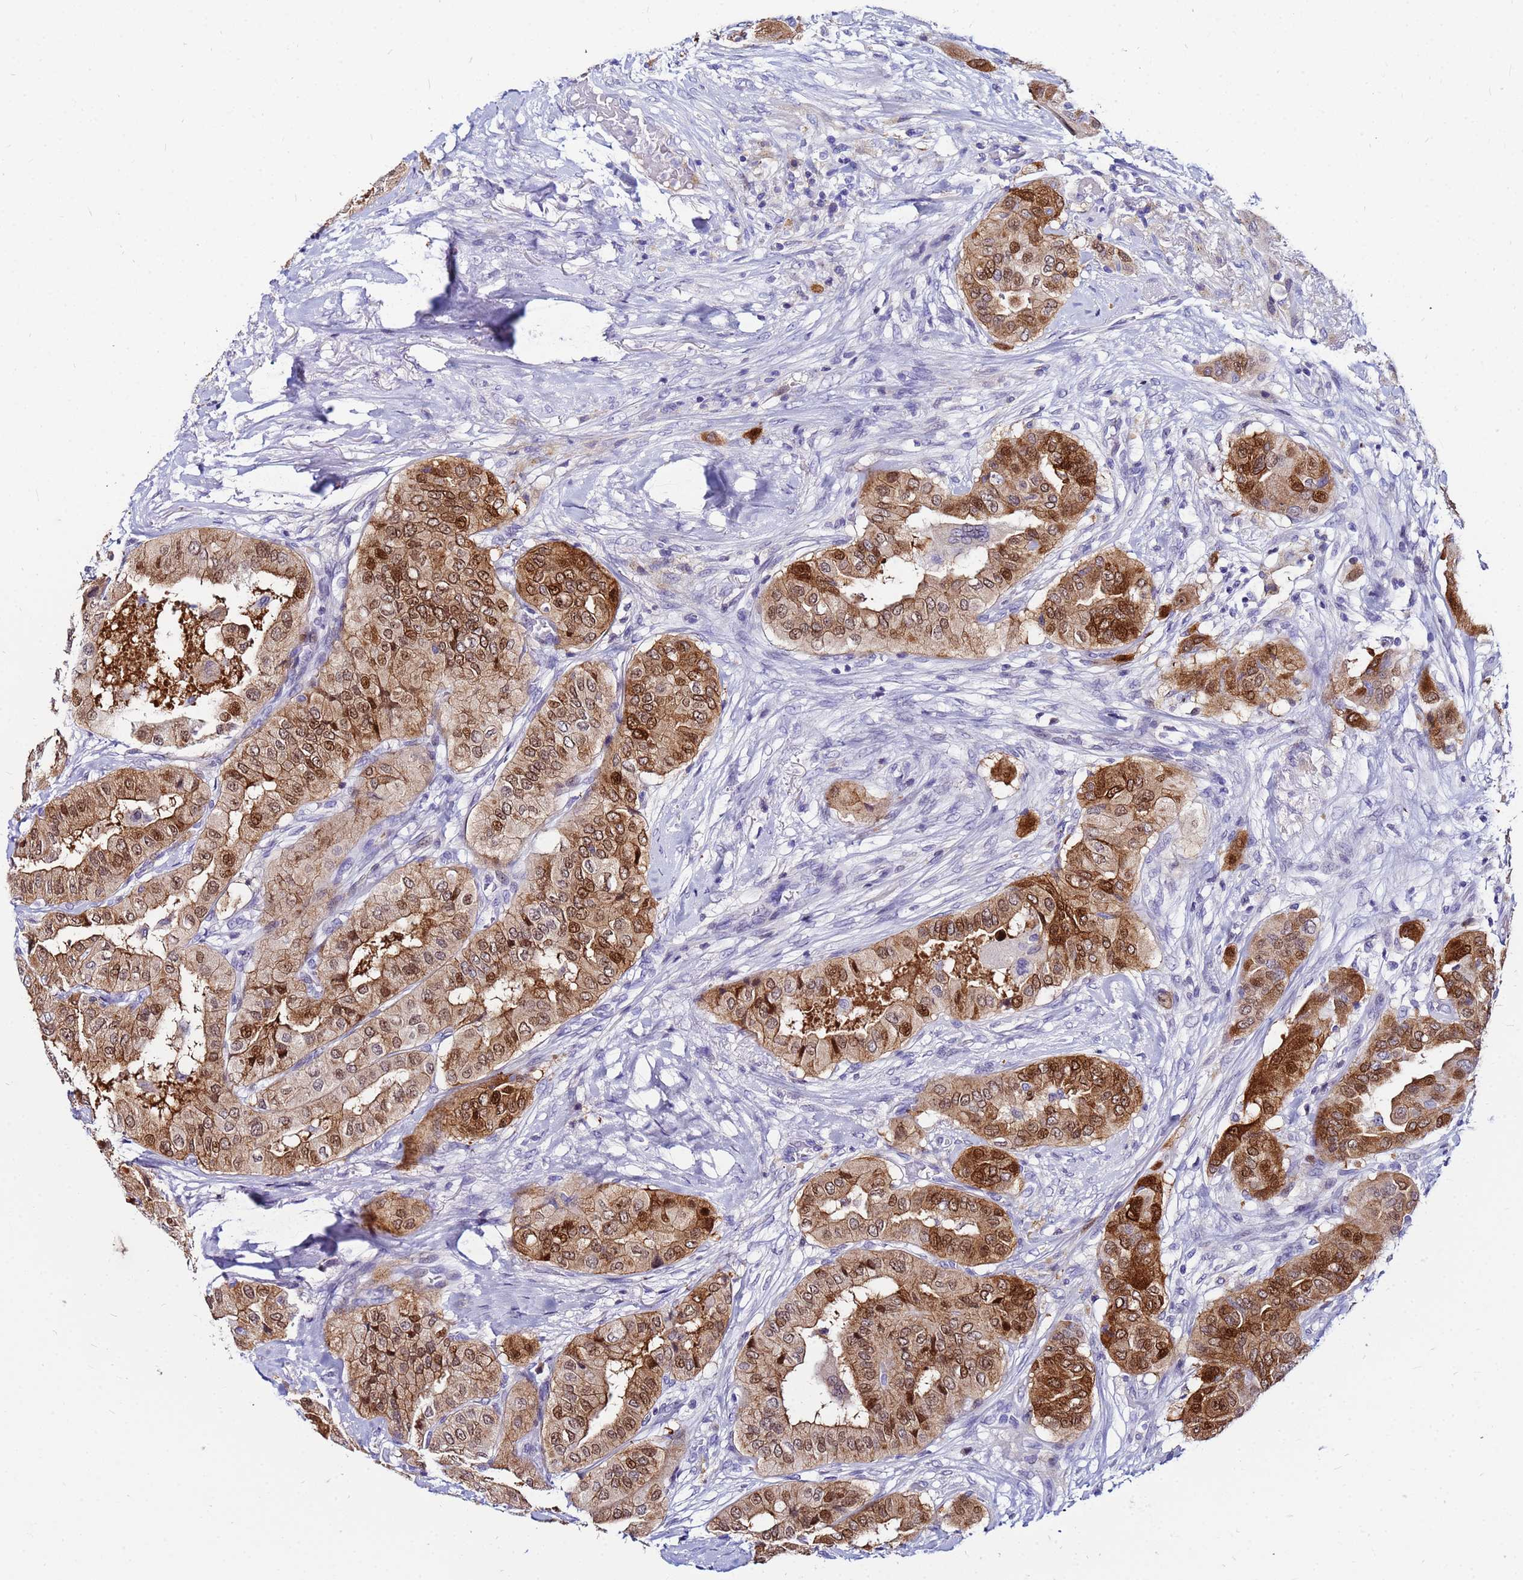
{"staining": {"intensity": "moderate", "quantity": ">75%", "location": "cytoplasmic/membranous,nuclear"}, "tissue": "thyroid cancer", "cell_type": "Tumor cells", "image_type": "cancer", "snomed": [{"axis": "morphology", "description": "Papillary adenocarcinoma, NOS"}, {"axis": "topography", "description": "Thyroid gland"}], "caption": "Thyroid papillary adenocarcinoma stained with IHC shows moderate cytoplasmic/membranous and nuclear expression in about >75% of tumor cells.", "gene": "PPP1R14C", "patient": {"sex": "female", "age": 59}}